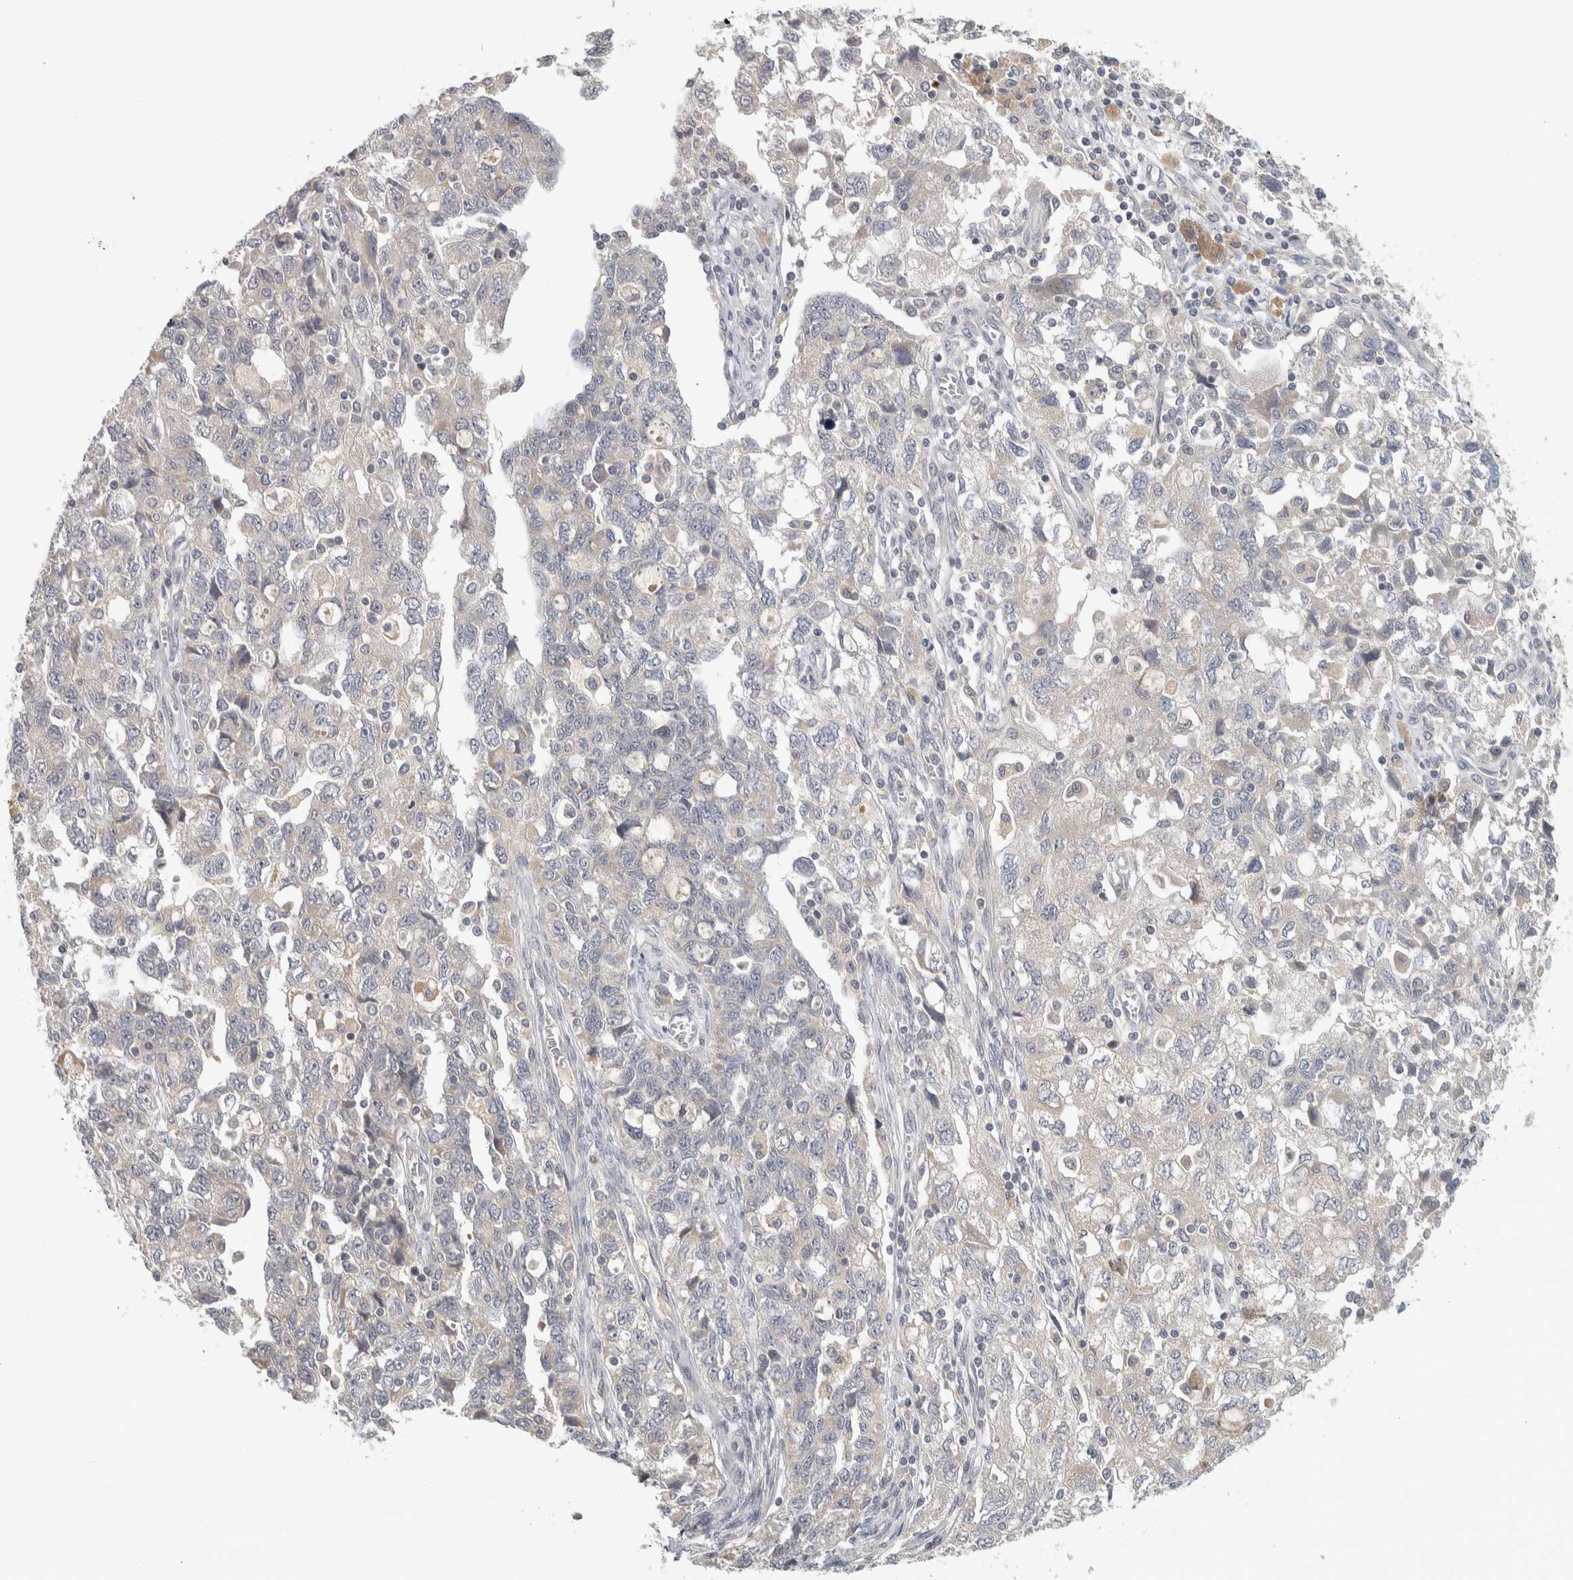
{"staining": {"intensity": "negative", "quantity": "none", "location": "none"}, "tissue": "ovarian cancer", "cell_type": "Tumor cells", "image_type": "cancer", "snomed": [{"axis": "morphology", "description": "Carcinoma, NOS"}, {"axis": "morphology", "description": "Cystadenocarcinoma, serous, NOS"}, {"axis": "topography", "description": "Ovary"}], "caption": "There is no significant positivity in tumor cells of ovarian cancer (serous cystadenocarcinoma).", "gene": "AFP", "patient": {"sex": "female", "age": 69}}